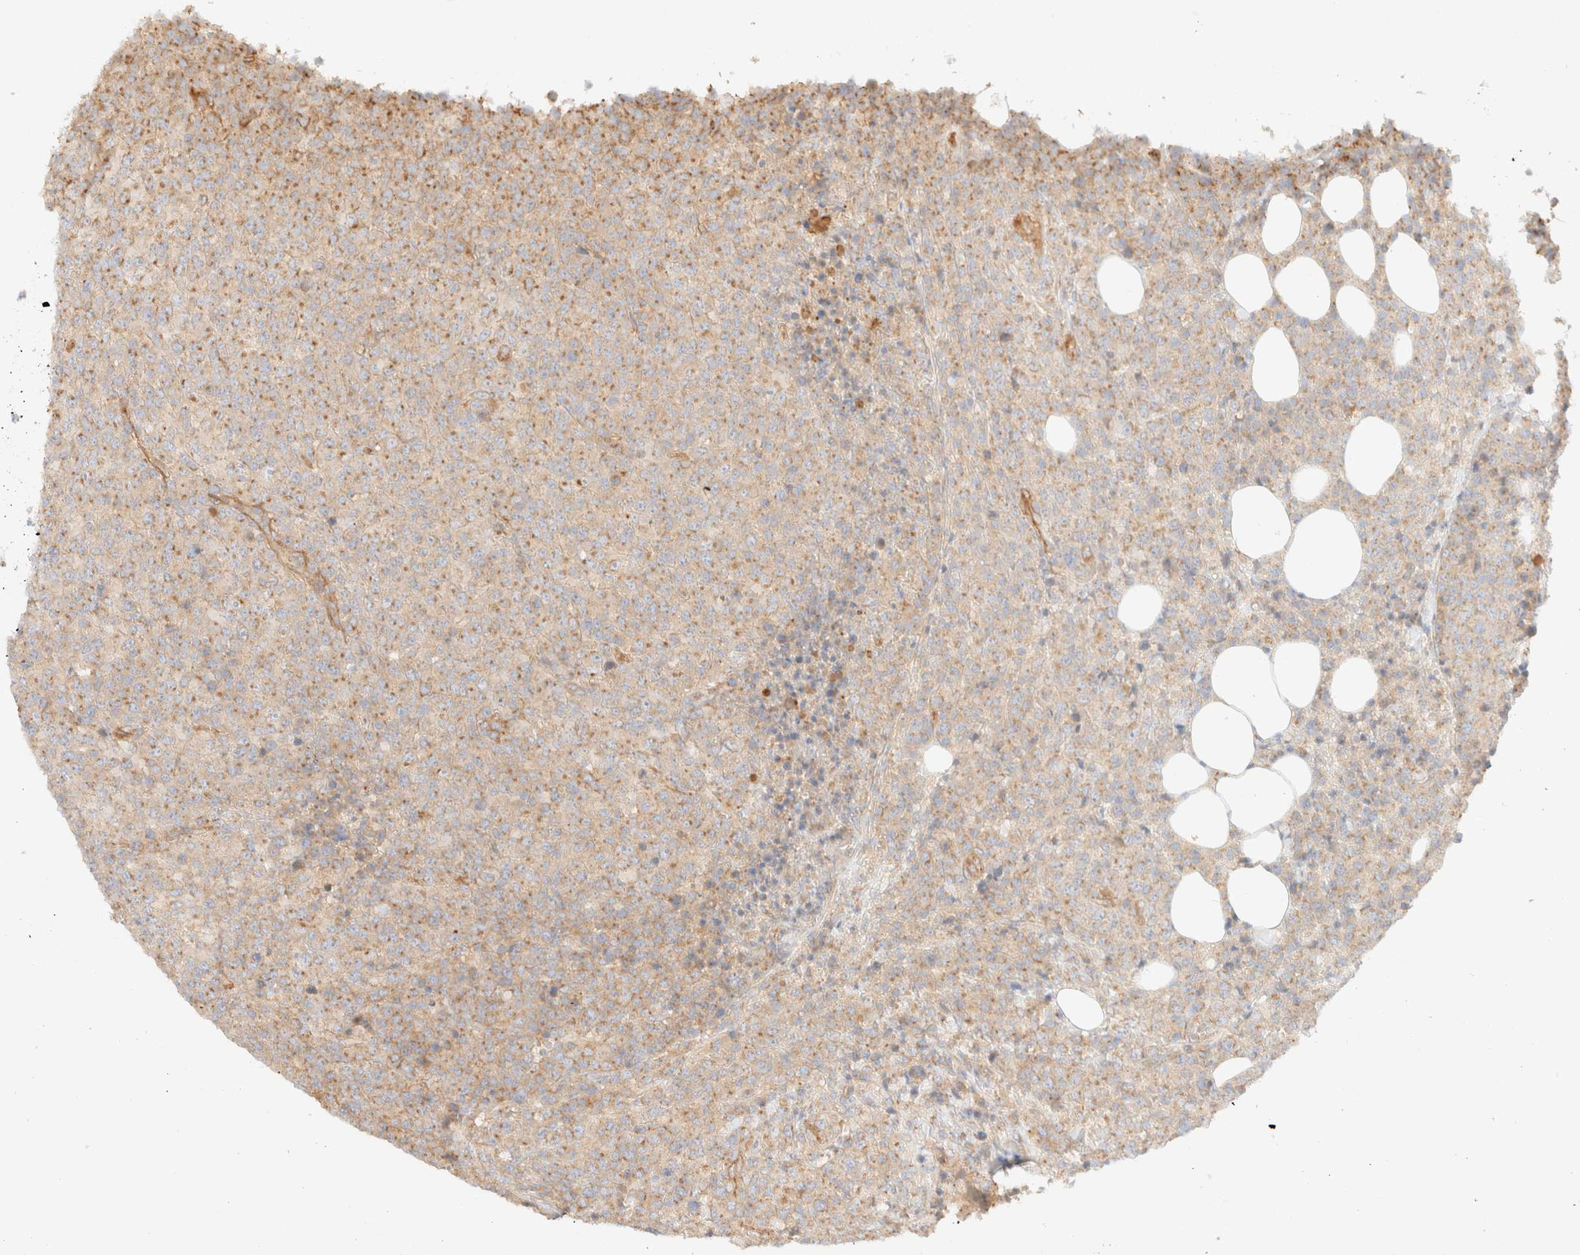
{"staining": {"intensity": "moderate", "quantity": ">75%", "location": "cytoplasmic/membranous"}, "tissue": "lymphoma", "cell_type": "Tumor cells", "image_type": "cancer", "snomed": [{"axis": "morphology", "description": "Malignant lymphoma, non-Hodgkin's type, High grade"}, {"axis": "topography", "description": "Lymph node"}], "caption": "Brown immunohistochemical staining in high-grade malignant lymphoma, non-Hodgkin's type demonstrates moderate cytoplasmic/membranous staining in approximately >75% of tumor cells. The staining was performed using DAB to visualize the protein expression in brown, while the nuclei were stained in blue with hematoxylin (Magnification: 20x).", "gene": "MYO10", "patient": {"sex": "male", "age": 13}}